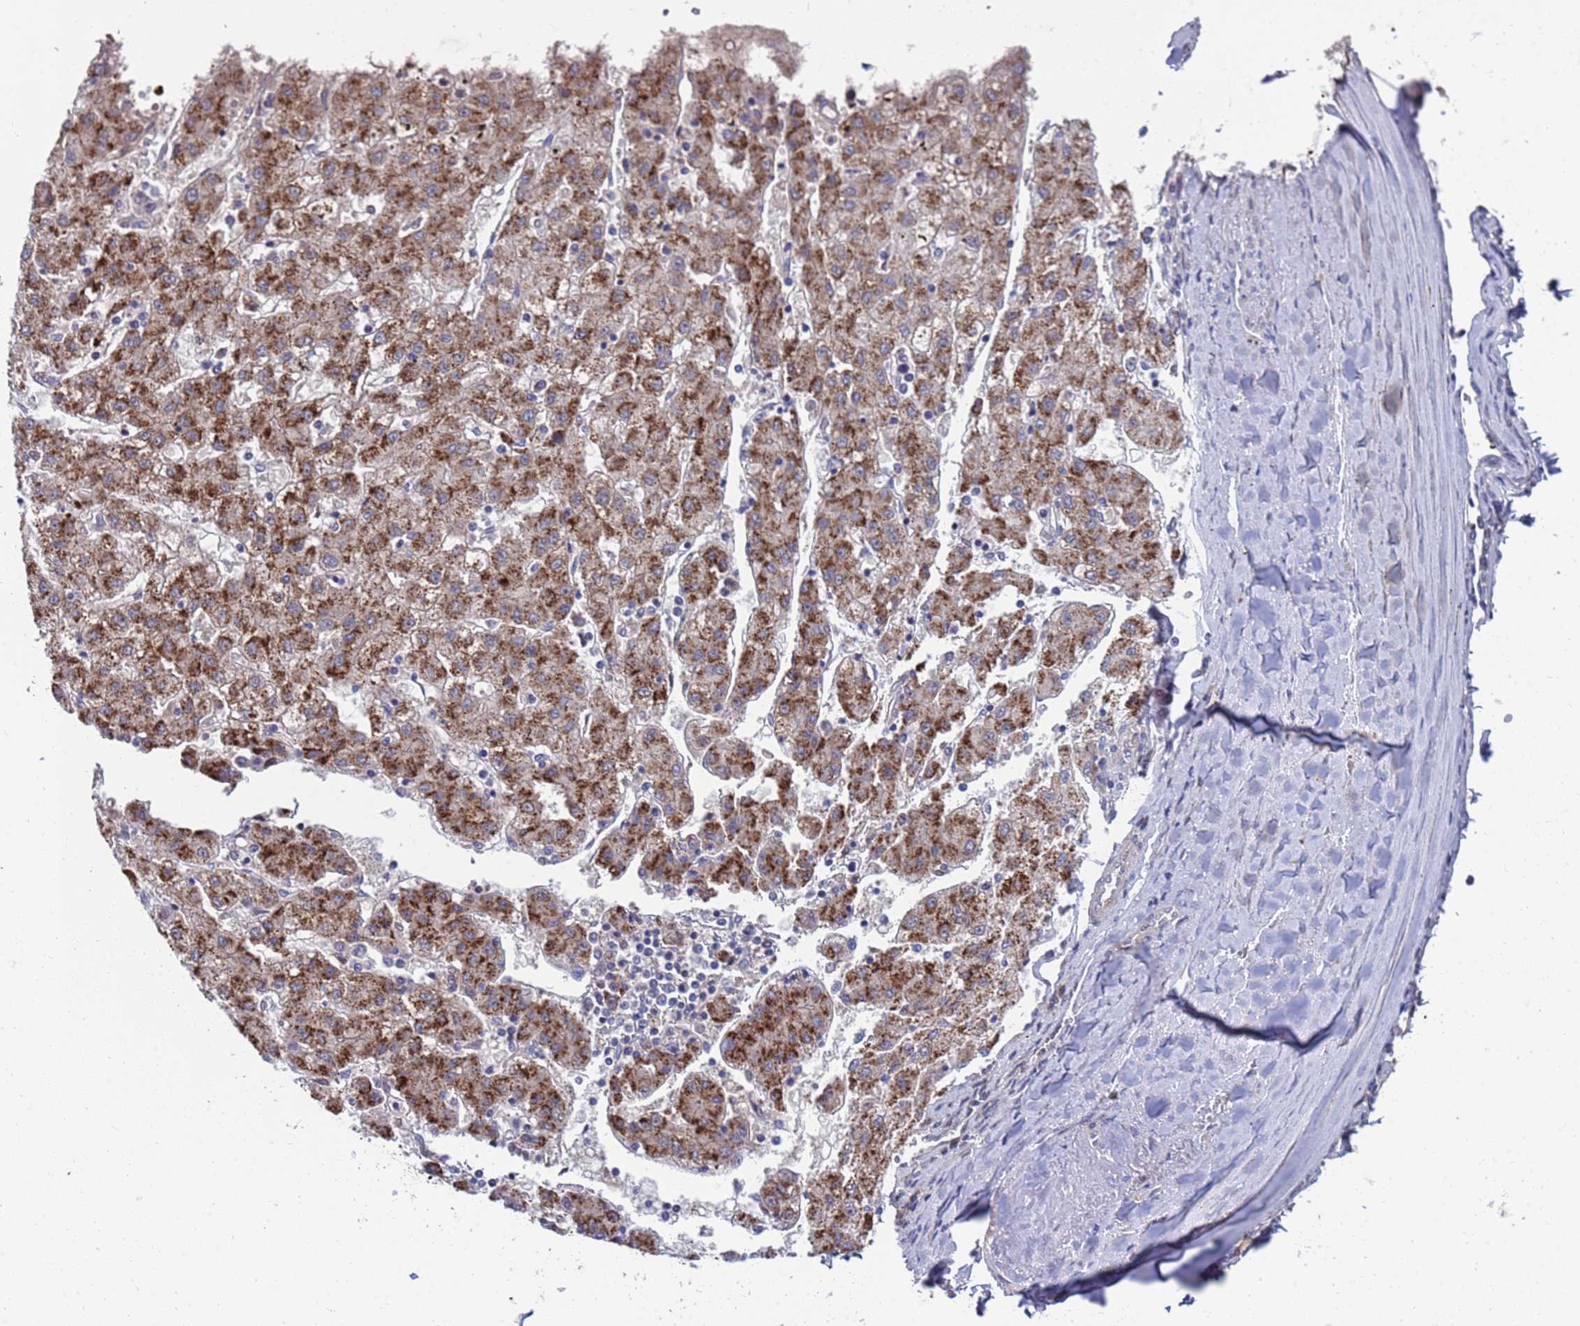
{"staining": {"intensity": "moderate", "quantity": ">75%", "location": "cytoplasmic/membranous"}, "tissue": "liver cancer", "cell_type": "Tumor cells", "image_type": "cancer", "snomed": [{"axis": "morphology", "description": "Carcinoma, Hepatocellular, NOS"}, {"axis": "topography", "description": "Liver"}], "caption": "Immunohistochemistry (IHC) (DAB) staining of human liver cancer (hepatocellular carcinoma) displays moderate cytoplasmic/membranous protein positivity in about >75% of tumor cells.", "gene": "ENOSF1", "patient": {"sex": "male", "age": 72}}